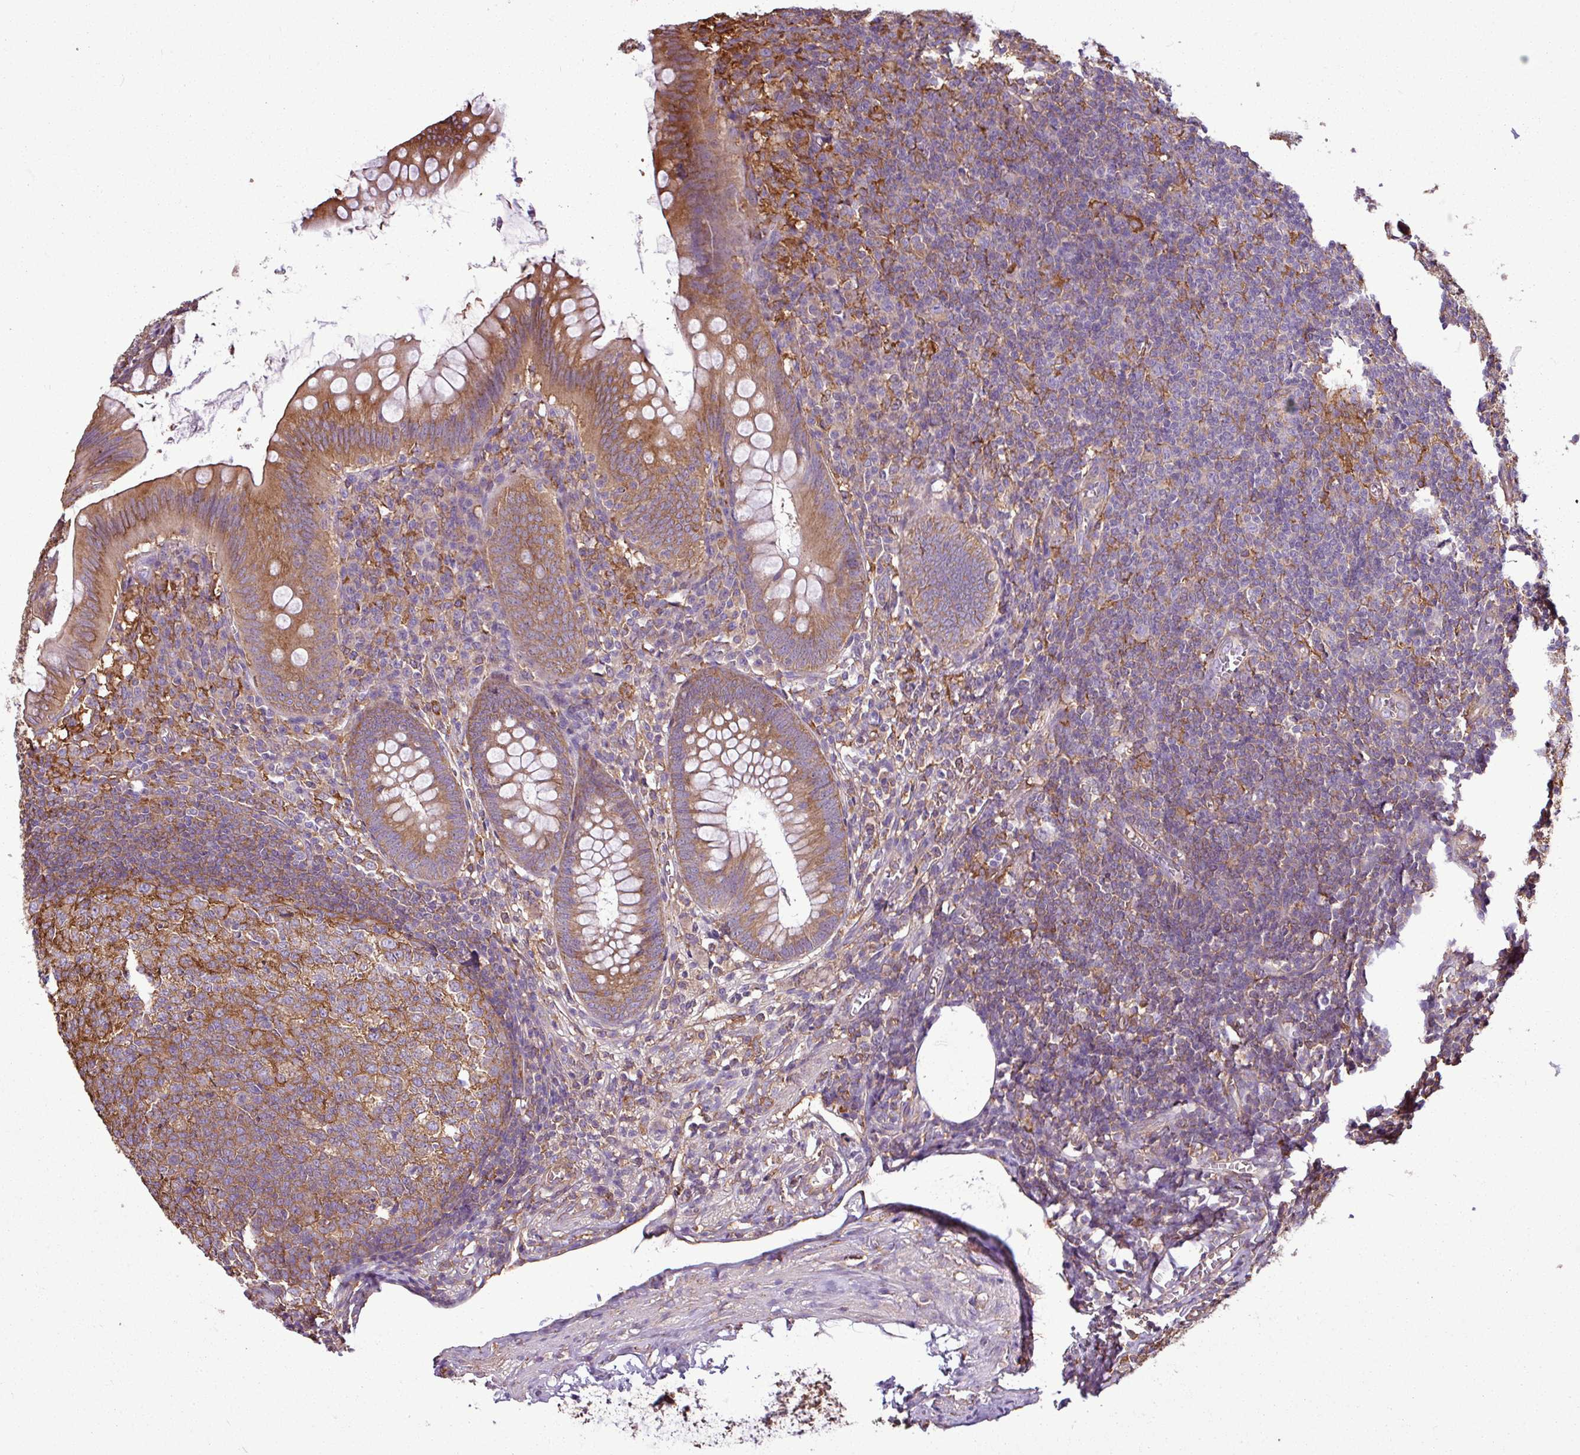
{"staining": {"intensity": "moderate", "quantity": ">75%", "location": "cytoplasmic/membranous"}, "tissue": "appendix", "cell_type": "Glandular cells", "image_type": "normal", "snomed": [{"axis": "morphology", "description": "Normal tissue, NOS"}, {"axis": "topography", "description": "Appendix"}], "caption": "About >75% of glandular cells in normal human appendix demonstrate moderate cytoplasmic/membranous protein positivity as visualized by brown immunohistochemical staining.", "gene": "PACSIN2", "patient": {"sex": "male", "age": 56}}